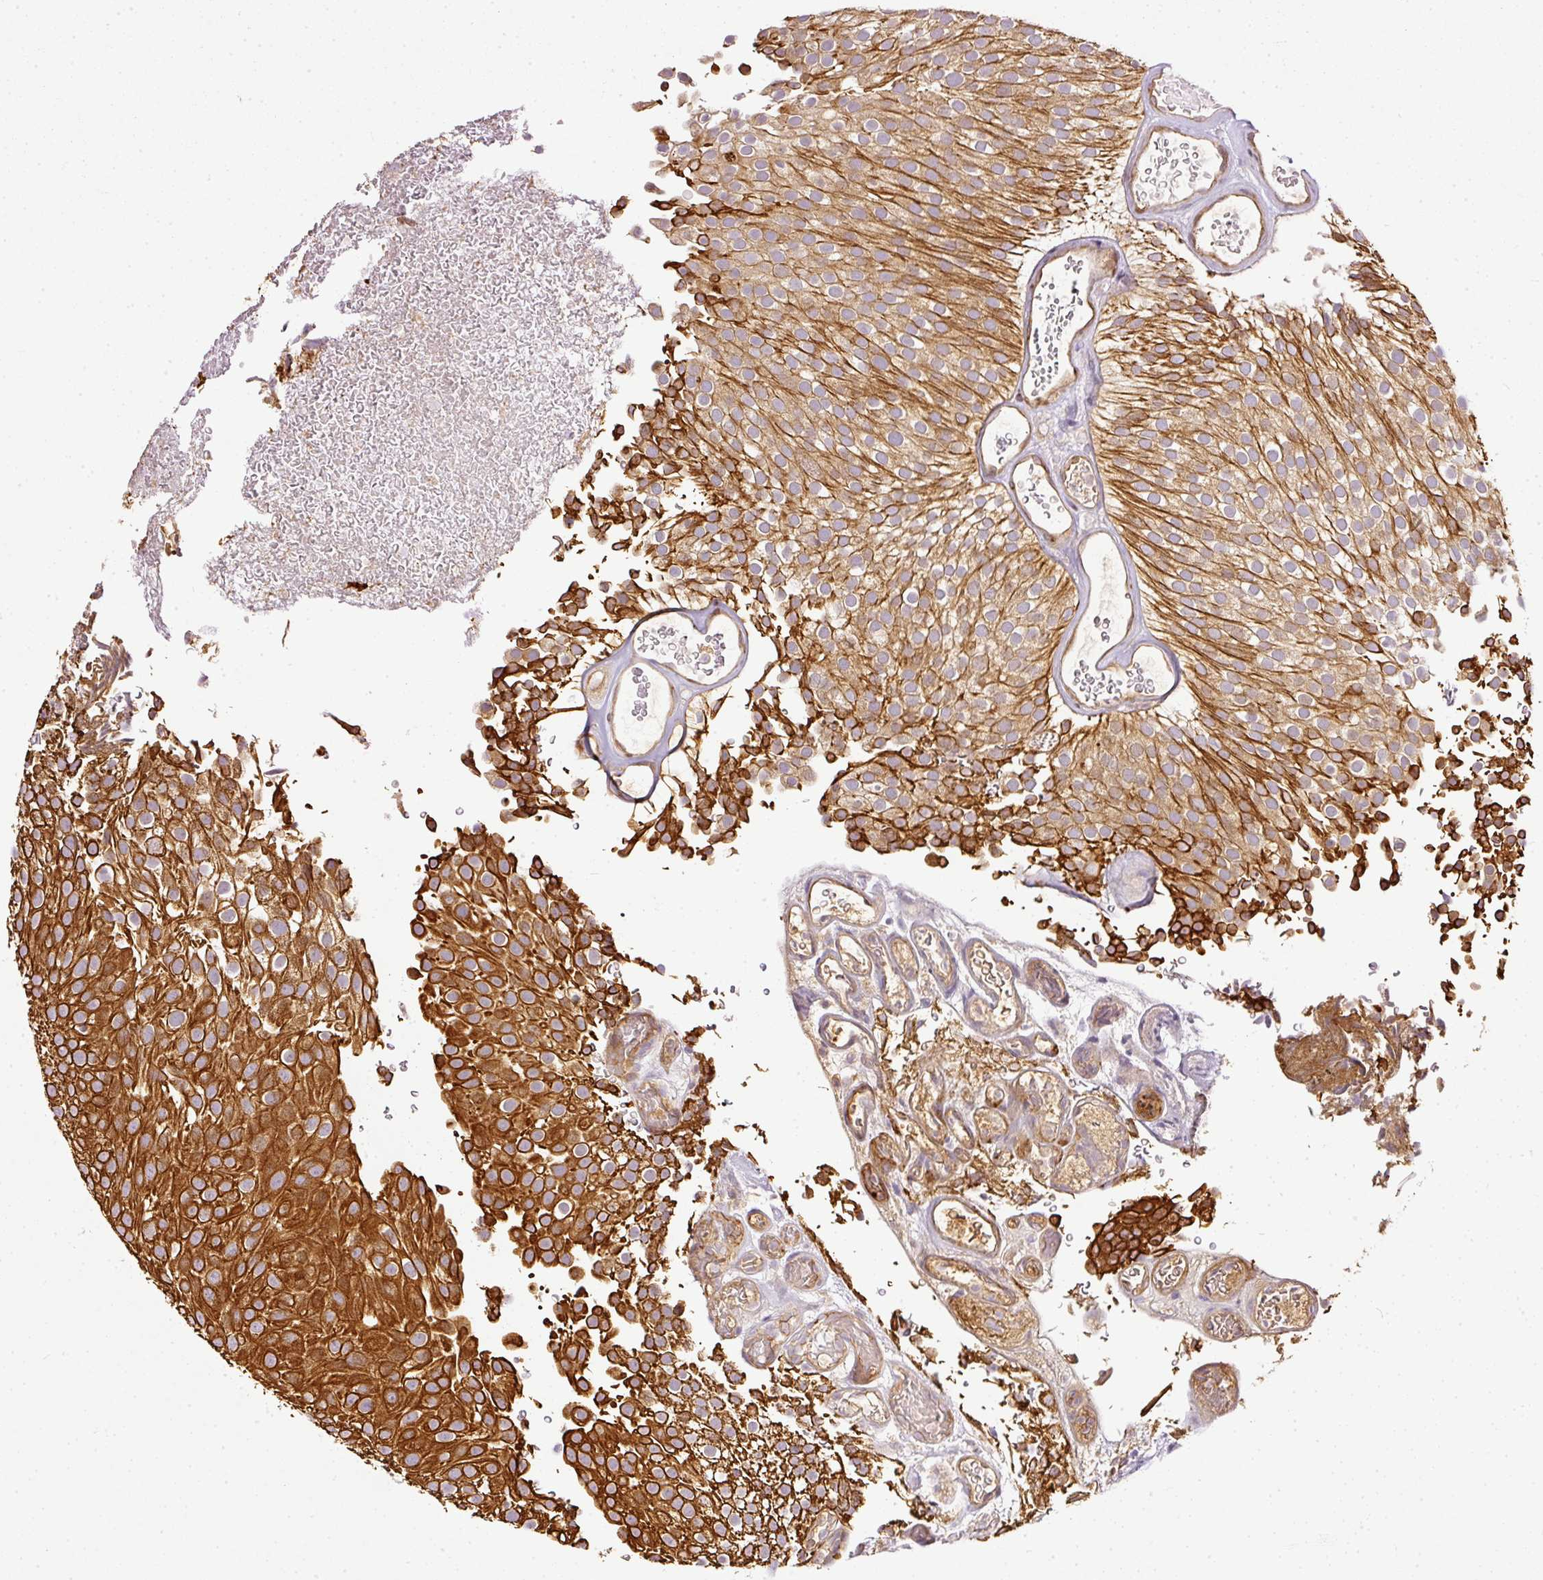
{"staining": {"intensity": "strong", "quantity": ">75%", "location": "cytoplasmic/membranous"}, "tissue": "urothelial cancer", "cell_type": "Tumor cells", "image_type": "cancer", "snomed": [{"axis": "morphology", "description": "Urothelial carcinoma, Low grade"}, {"axis": "topography", "description": "Urinary bladder"}], "caption": "A brown stain labels strong cytoplasmic/membranous expression of a protein in urothelial cancer tumor cells.", "gene": "MIF4GD", "patient": {"sex": "male", "age": 78}}